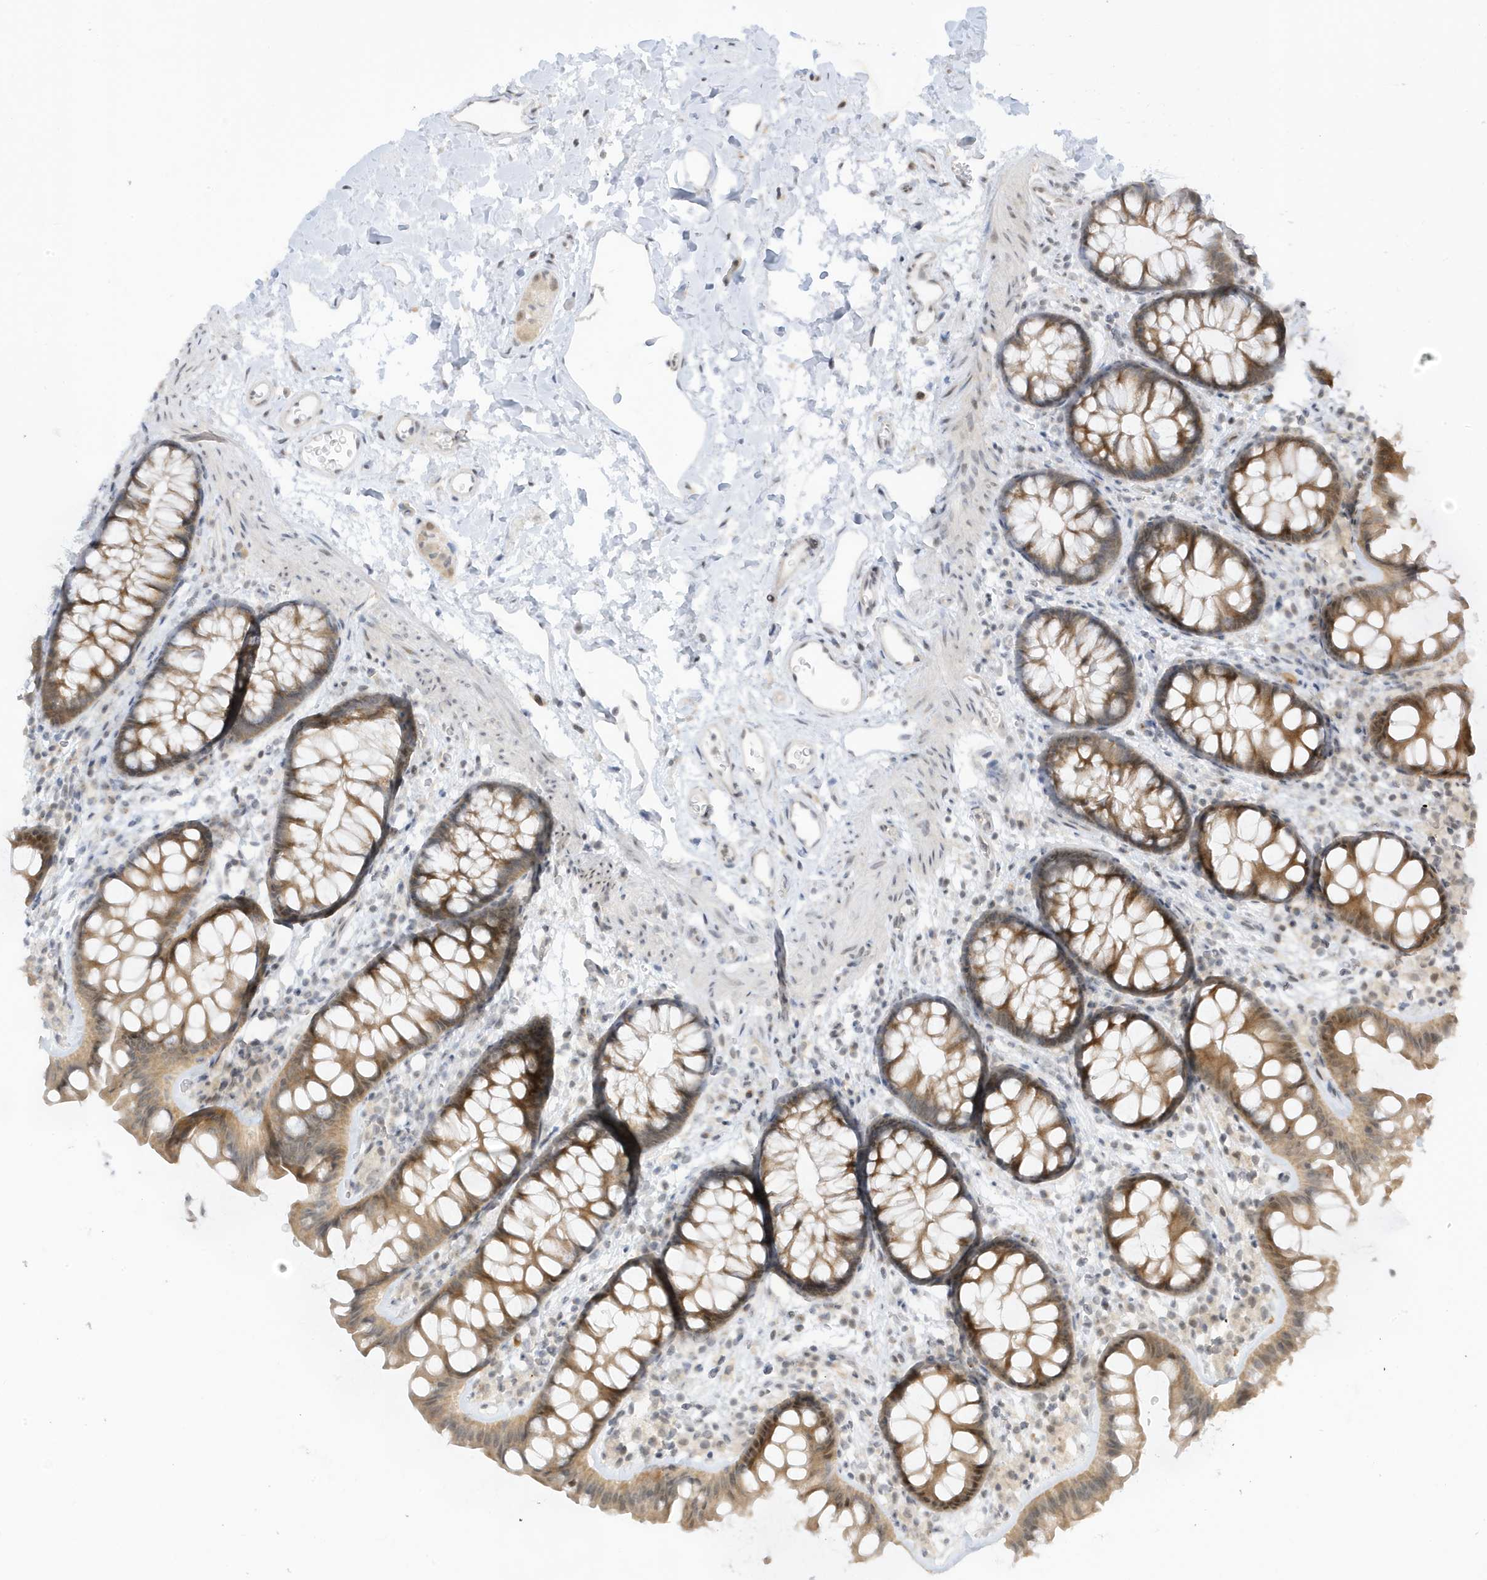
{"staining": {"intensity": "weak", "quantity": "25%-75%", "location": "cytoplasmic/membranous,nuclear"}, "tissue": "colon", "cell_type": "Endothelial cells", "image_type": "normal", "snomed": [{"axis": "morphology", "description": "Normal tissue, NOS"}, {"axis": "topography", "description": "Colon"}], "caption": "Immunohistochemical staining of normal colon displays low levels of weak cytoplasmic/membranous,nuclear expression in about 25%-75% of endothelial cells. (Brightfield microscopy of DAB IHC at high magnification).", "gene": "TAB3", "patient": {"sex": "female", "age": 62}}